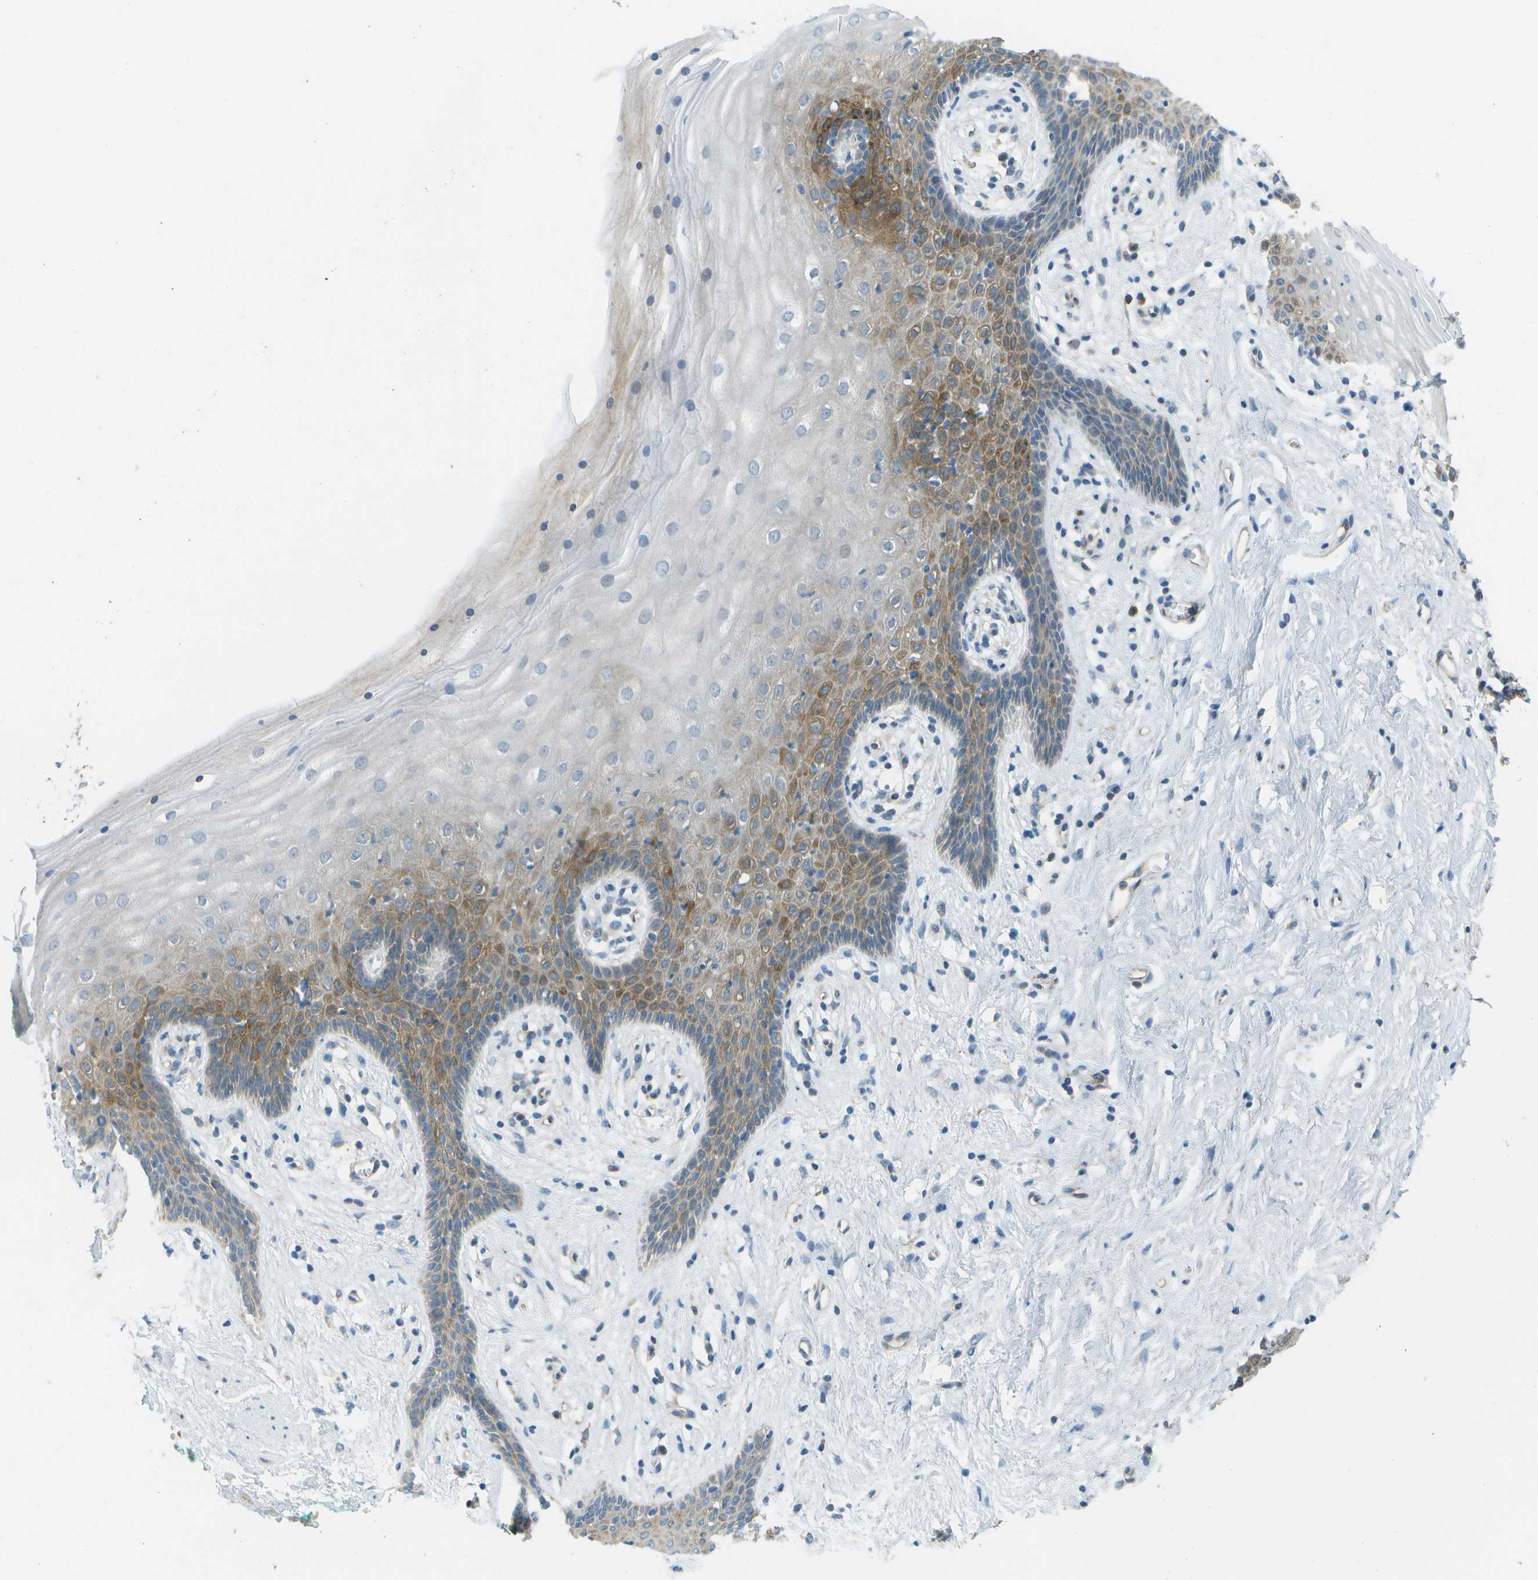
{"staining": {"intensity": "moderate", "quantity": "<25%", "location": "cytoplasmic/membranous"}, "tissue": "vagina", "cell_type": "Squamous epithelial cells", "image_type": "normal", "snomed": [{"axis": "morphology", "description": "Normal tissue, NOS"}, {"axis": "topography", "description": "Vagina"}], "caption": "High-magnification brightfield microscopy of unremarkable vagina stained with DAB (brown) and counterstained with hematoxylin (blue). squamous epithelial cells exhibit moderate cytoplasmic/membranous staining is identified in about<25% of cells. (DAB = brown stain, brightfield microscopy at high magnification).", "gene": "WNK2", "patient": {"sex": "female", "age": 44}}